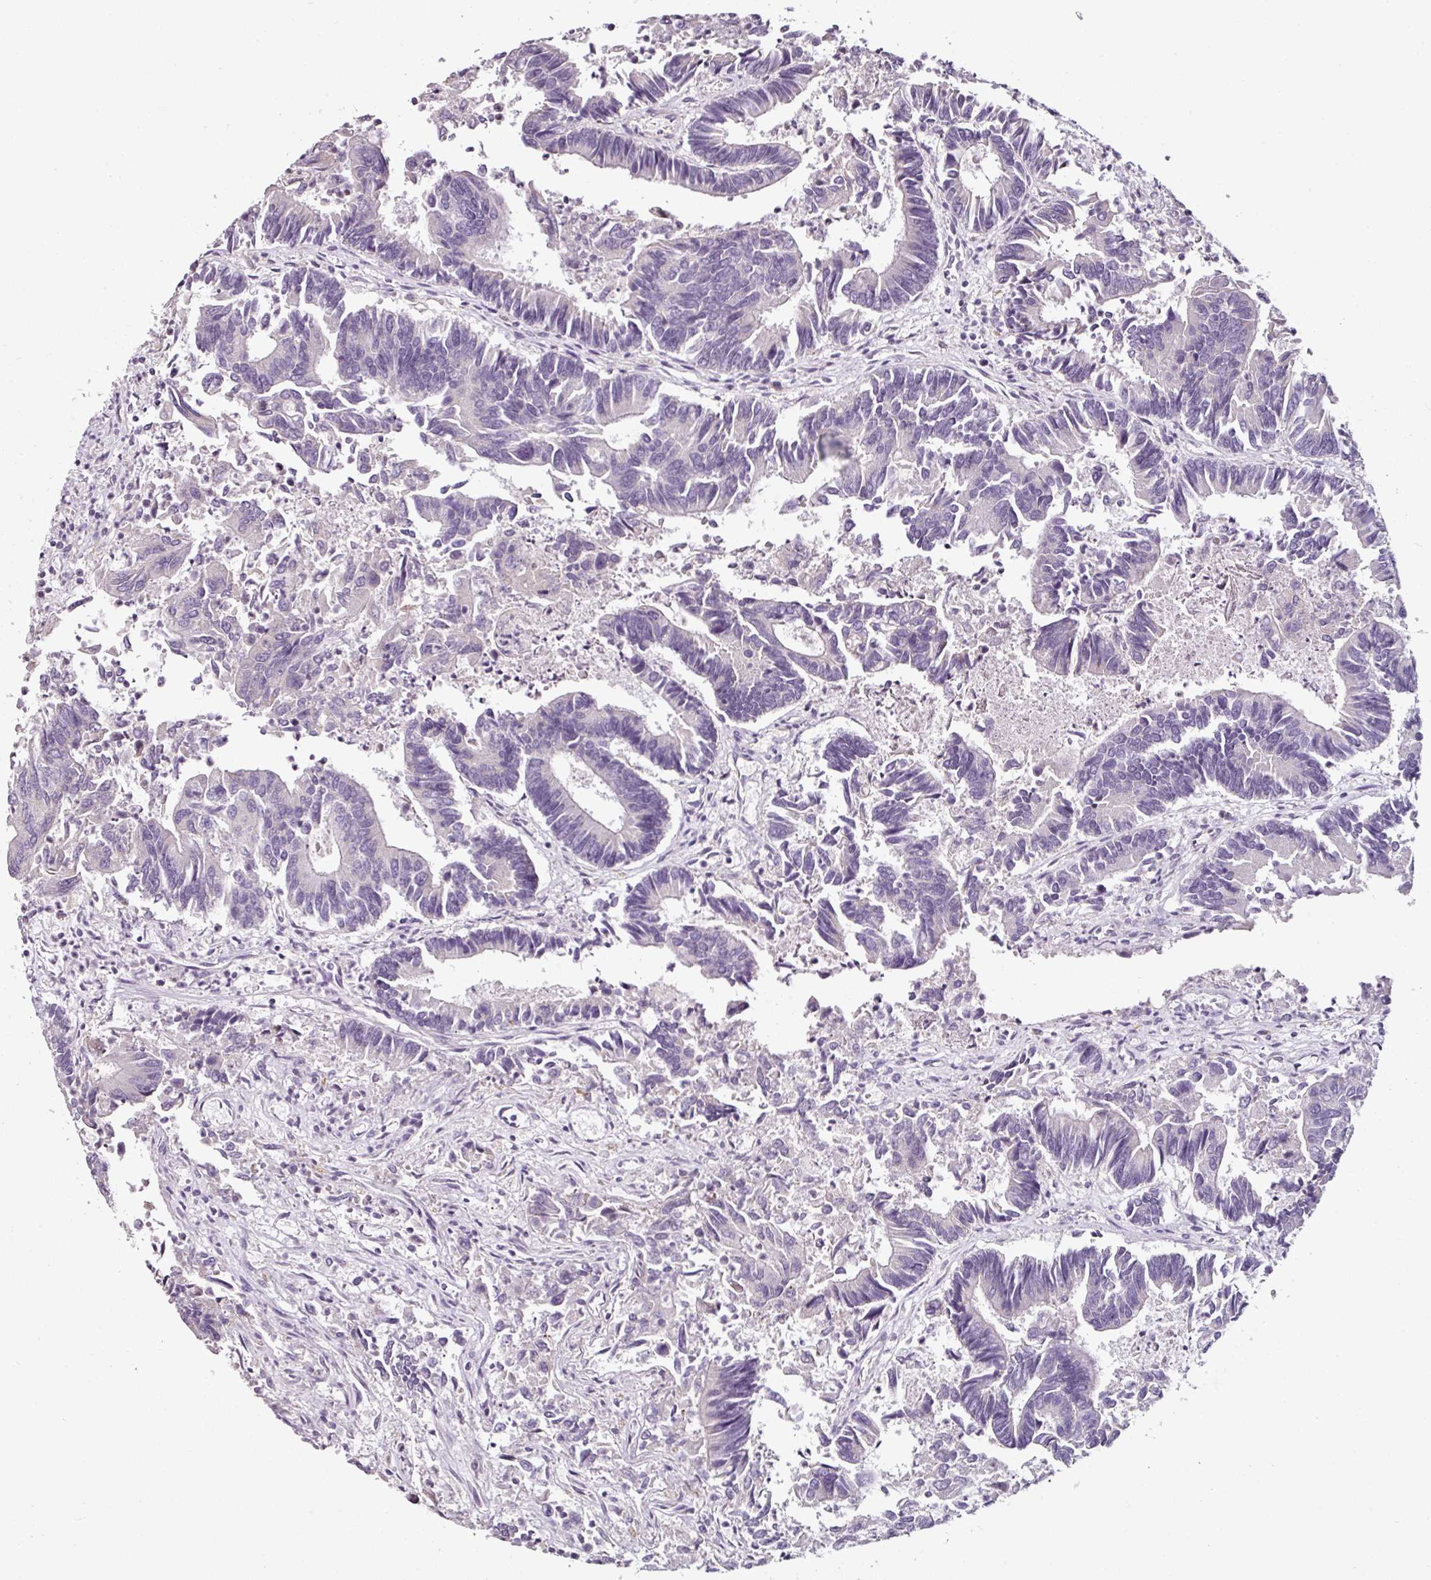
{"staining": {"intensity": "negative", "quantity": "none", "location": "none"}, "tissue": "colorectal cancer", "cell_type": "Tumor cells", "image_type": "cancer", "snomed": [{"axis": "morphology", "description": "Adenocarcinoma, NOS"}, {"axis": "topography", "description": "Colon"}], "caption": "This is an IHC image of colorectal cancer. There is no positivity in tumor cells.", "gene": "CAP2", "patient": {"sex": "female", "age": 67}}